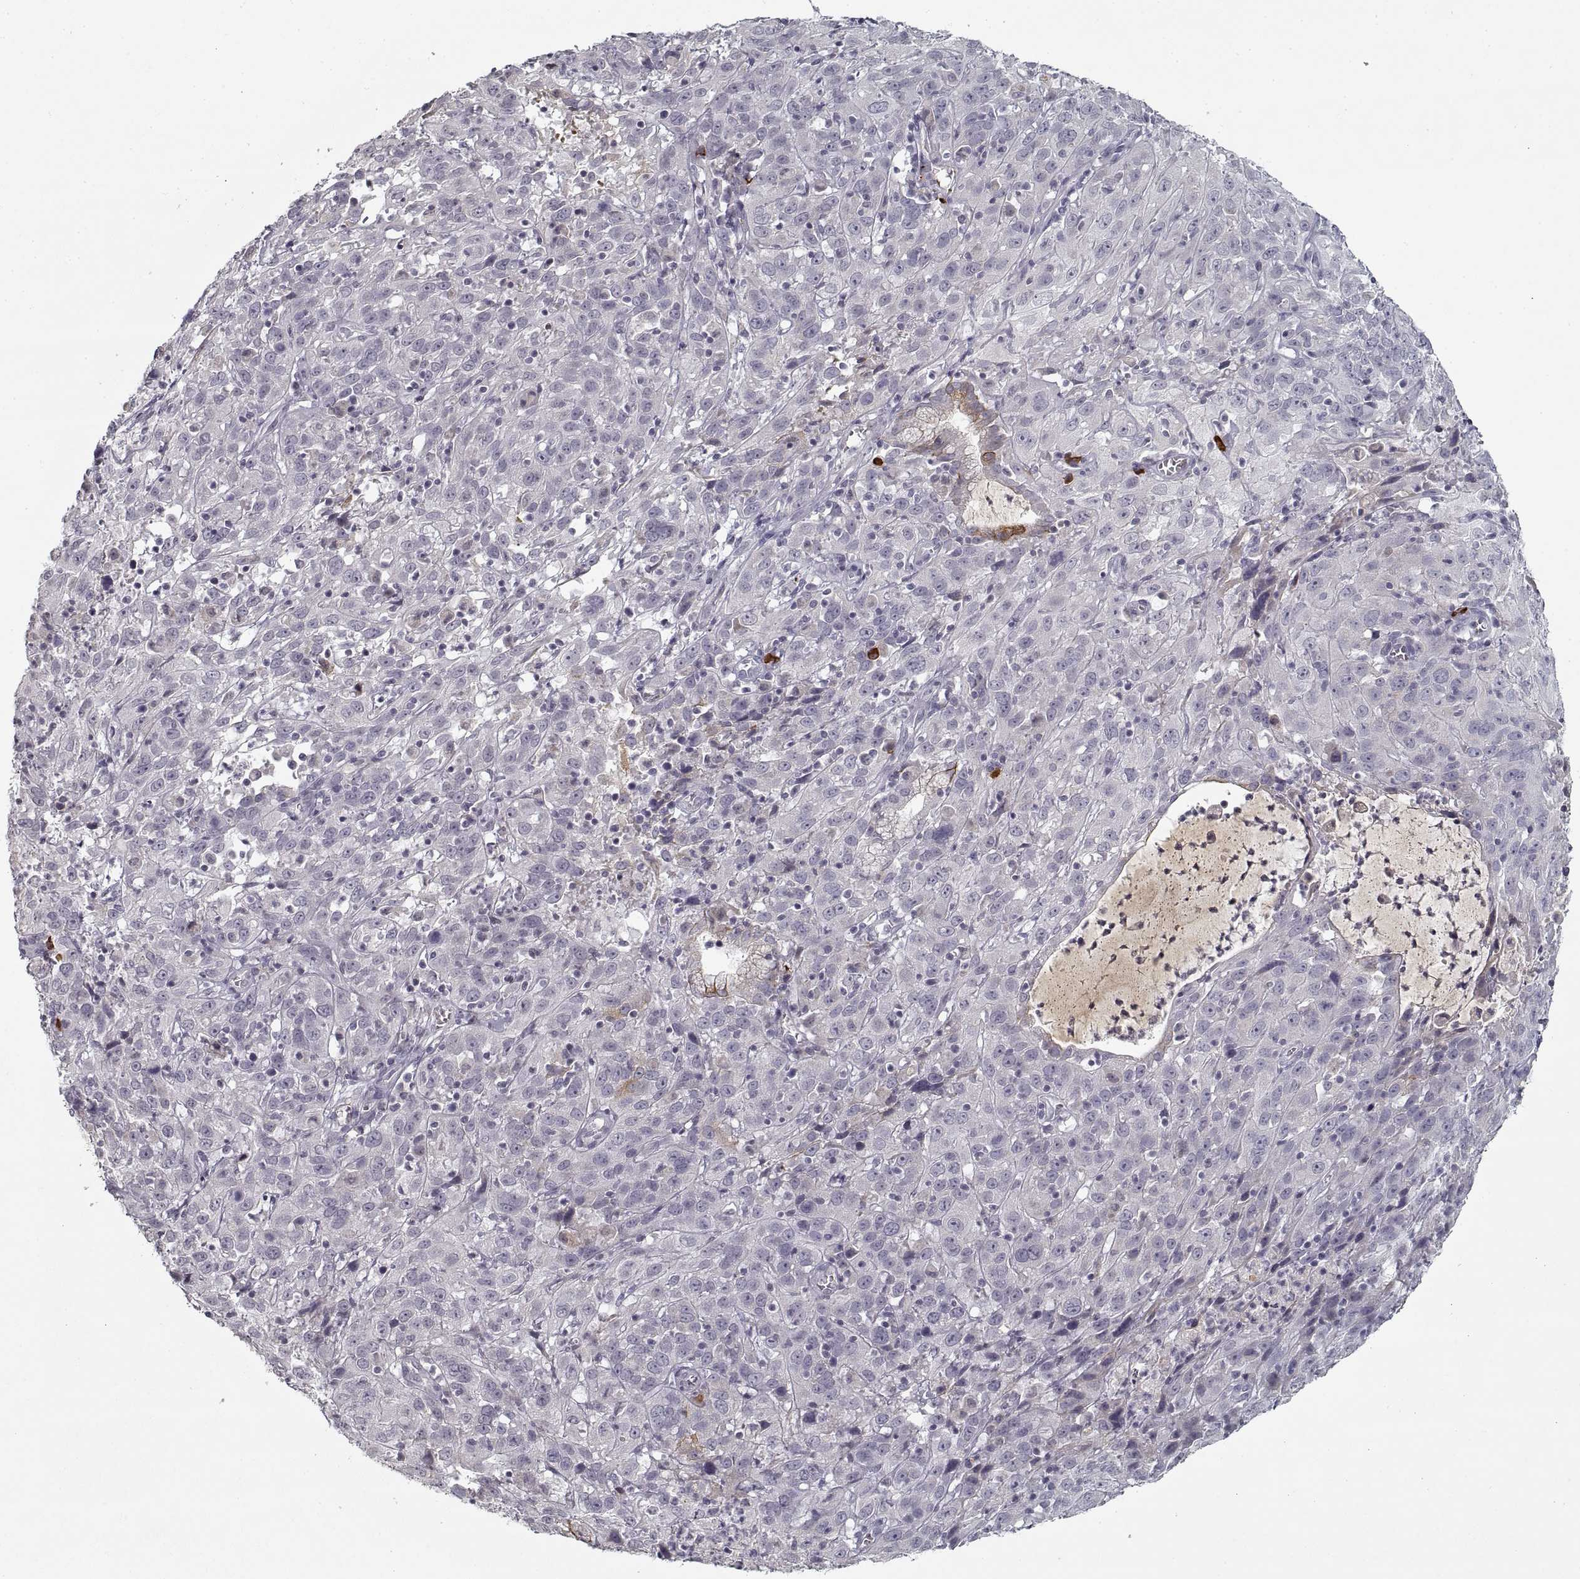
{"staining": {"intensity": "negative", "quantity": "none", "location": "none"}, "tissue": "cervical cancer", "cell_type": "Tumor cells", "image_type": "cancer", "snomed": [{"axis": "morphology", "description": "Squamous cell carcinoma, NOS"}, {"axis": "topography", "description": "Cervix"}], "caption": "Immunohistochemical staining of human cervical cancer exhibits no significant staining in tumor cells. (DAB immunohistochemistry with hematoxylin counter stain).", "gene": "GAD2", "patient": {"sex": "female", "age": 32}}